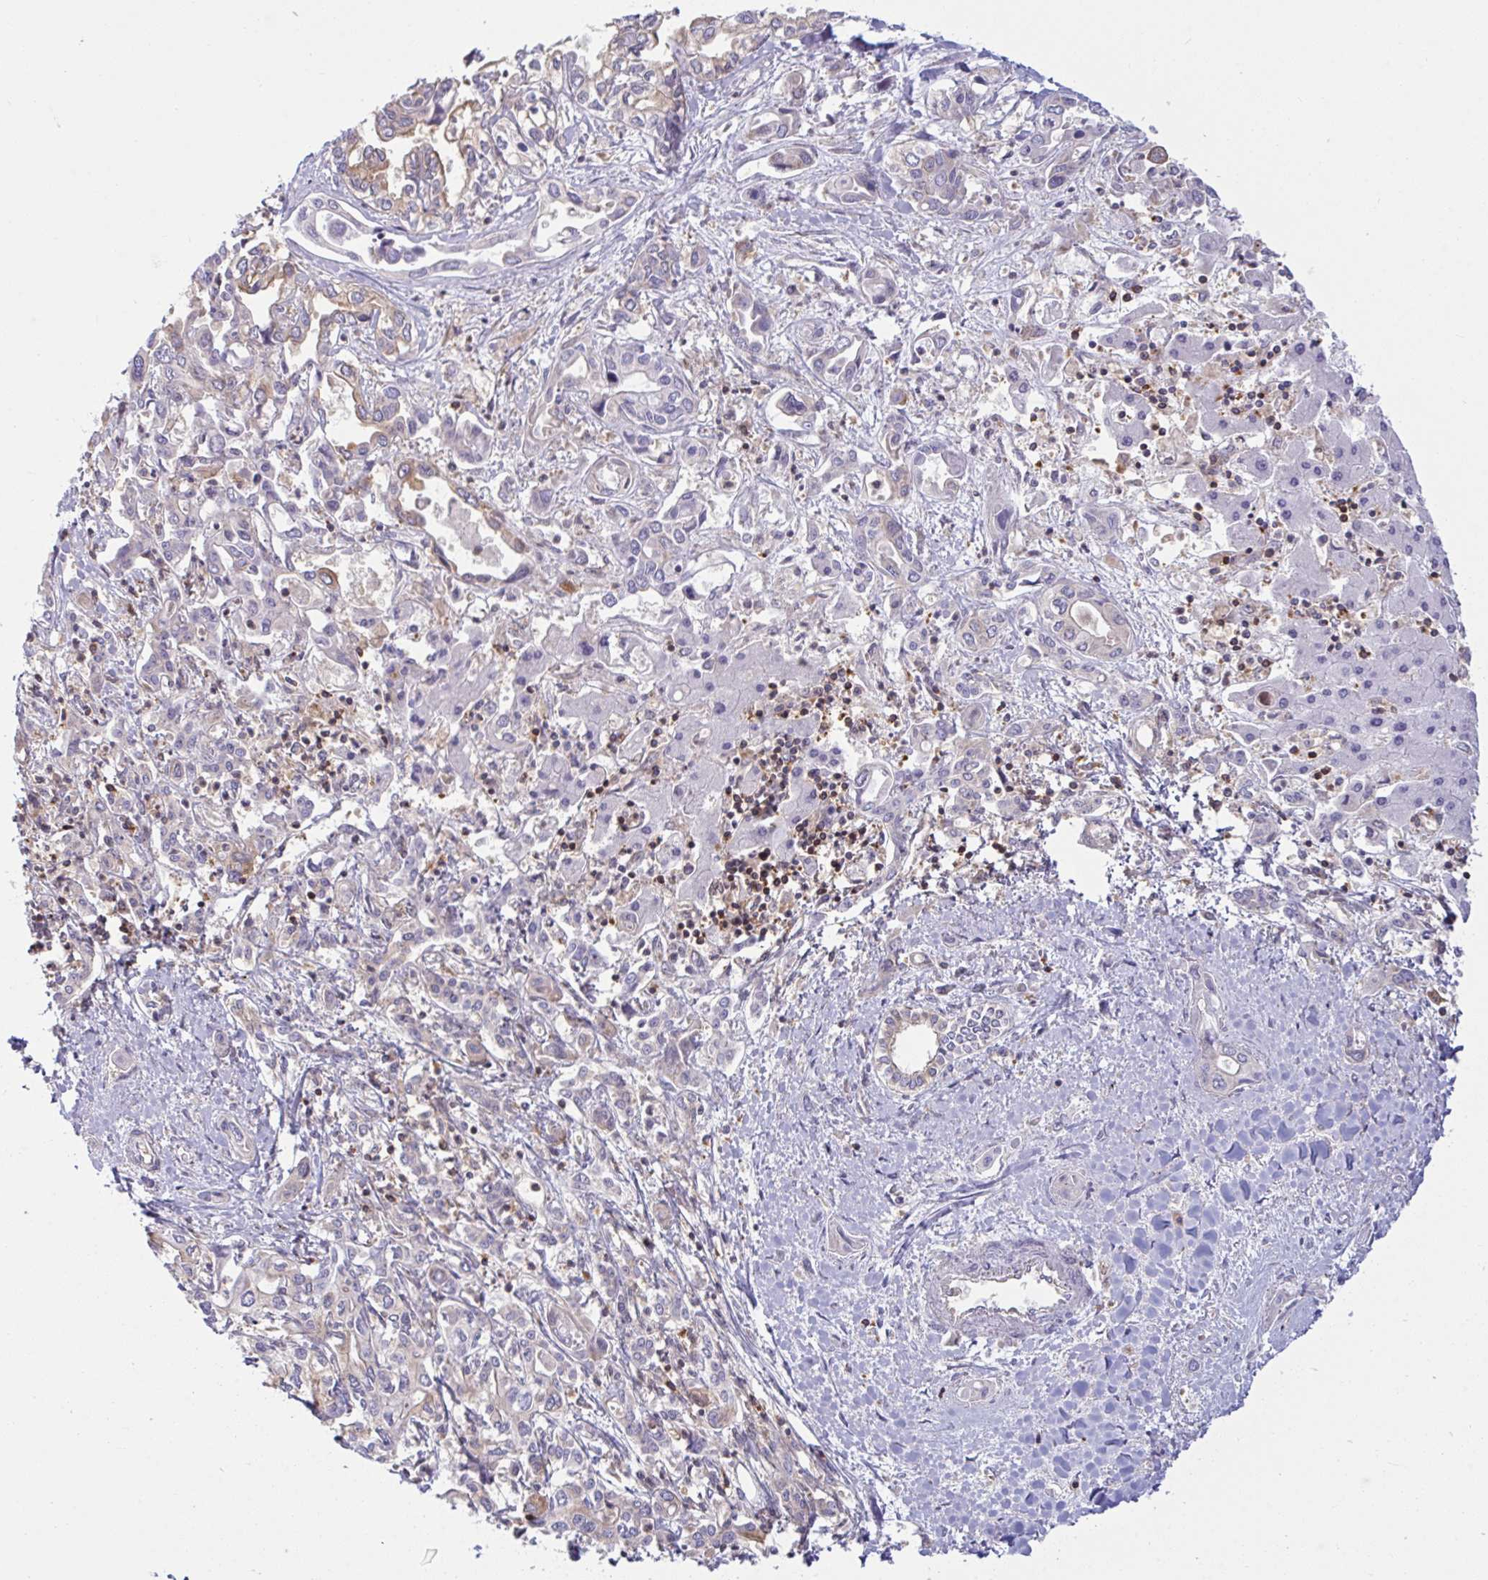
{"staining": {"intensity": "negative", "quantity": "none", "location": "none"}, "tissue": "liver cancer", "cell_type": "Tumor cells", "image_type": "cancer", "snomed": [{"axis": "morphology", "description": "Cholangiocarcinoma"}, {"axis": "topography", "description": "Liver"}], "caption": "An IHC image of liver cholangiocarcinoma is shown. There is no staining in tumor cells of liver cholangiocarcinoma.", "gene": "TSC22D3", "patient": {"sex": "female", "age": 64}}